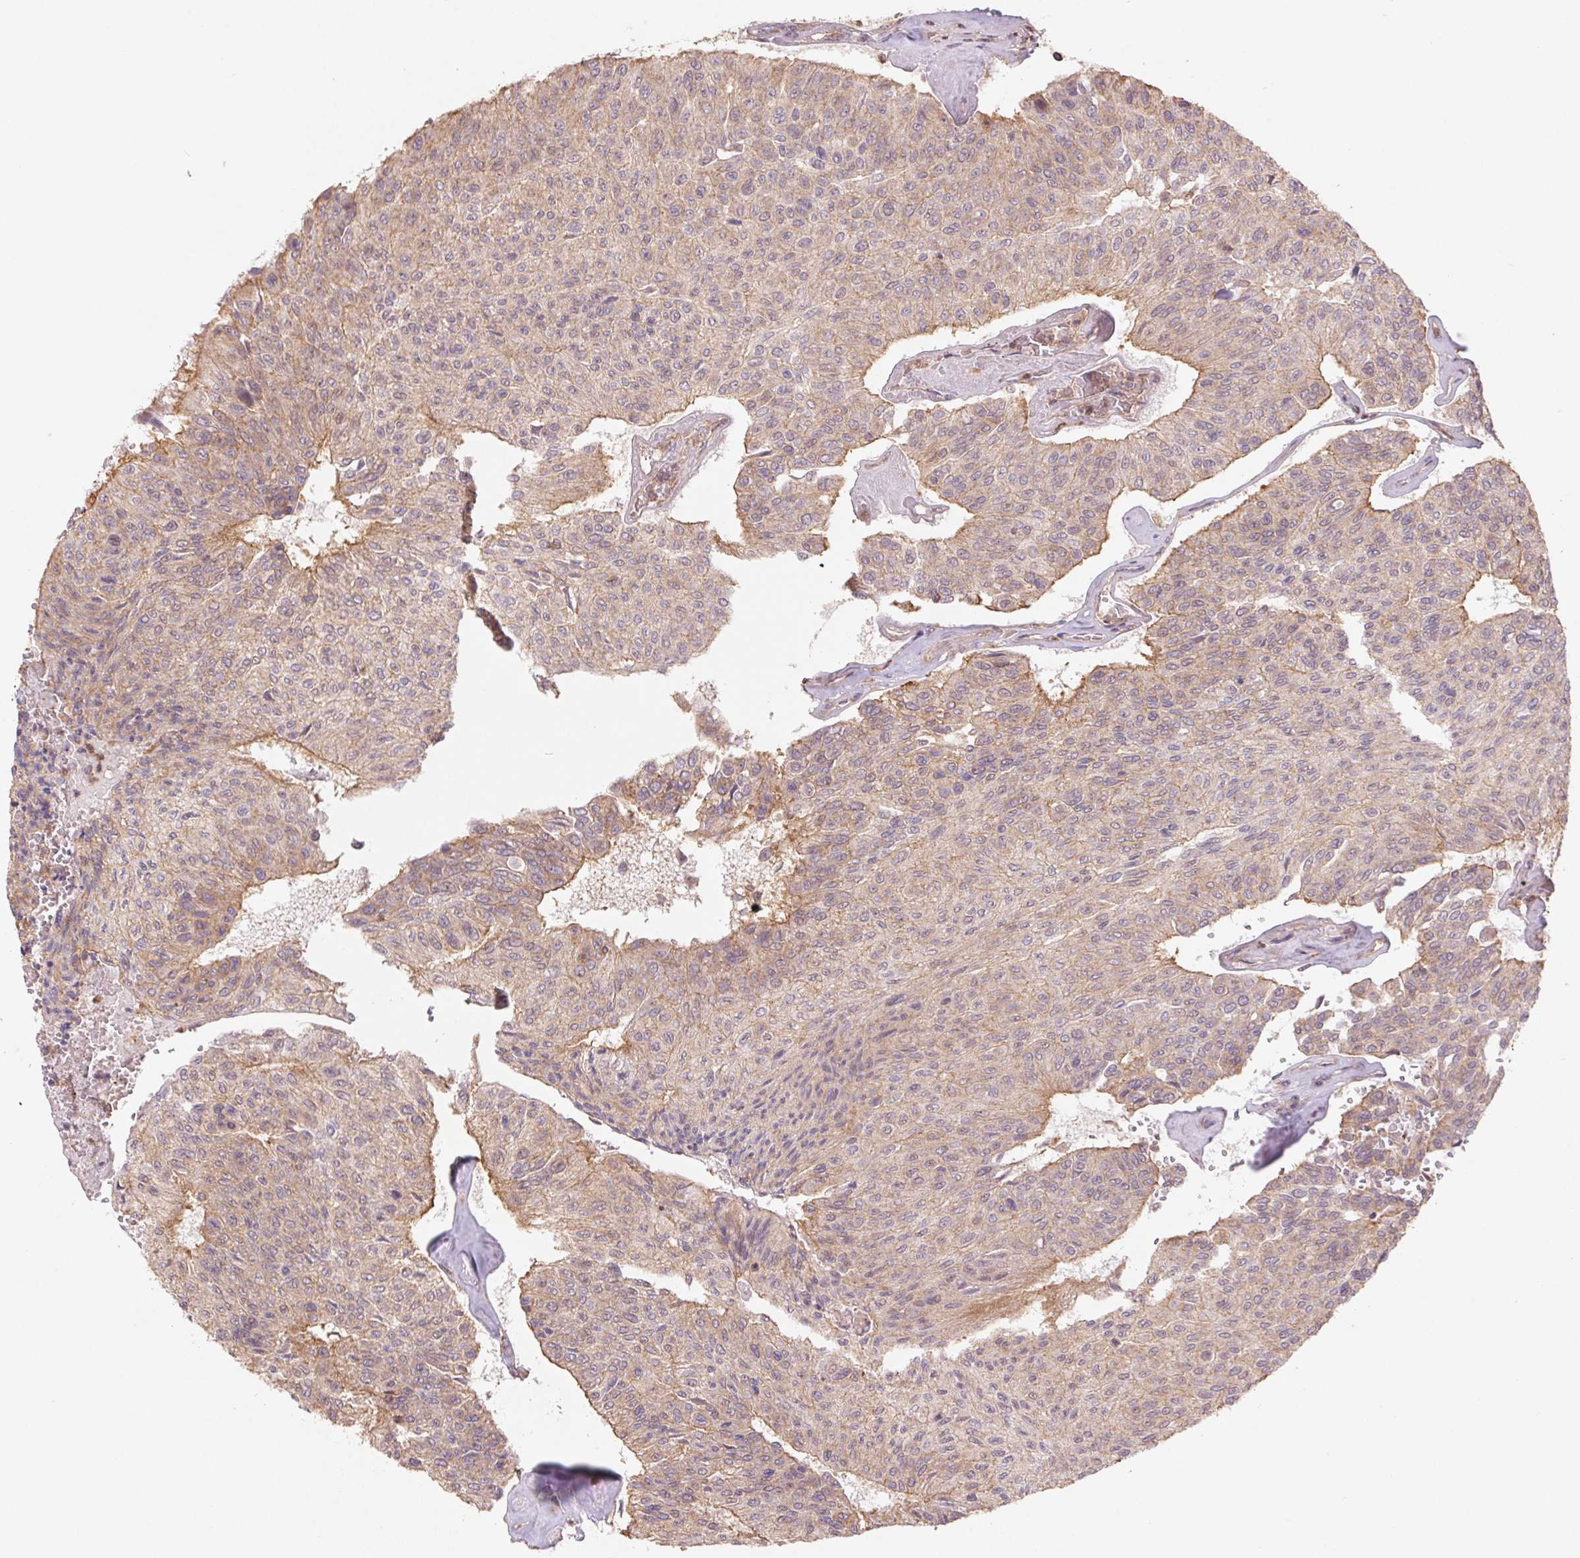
{"staining": {"intensity": "moderate", "quantity": "25%-75%", "location": "cytoplasmic/membranous"}, "tissue": "urothelial cancer", "cell_type": "Tumor cells", "image_type": "cancer", "snomed": [{"axis": "morphology", "description": "Urothelial carcinoma, High grade"}, {"axis": "topography", "description": "Urinary bladder"}], "caption": "Immunohistochemistry (IHC) (DAB (3,3'-diaminobenzidine)) staining of urothelial cancer shows moderate cytoplasmic/membranous protein positivity in about 25%-75% of tumor cells. The staining is performed using DAB brown chromogen to label protein expression. The nuclei are counter-stained blue using hematoxylin.", "gene": "TUBA3D", "patient": {"sex": "male", "age": 66}}